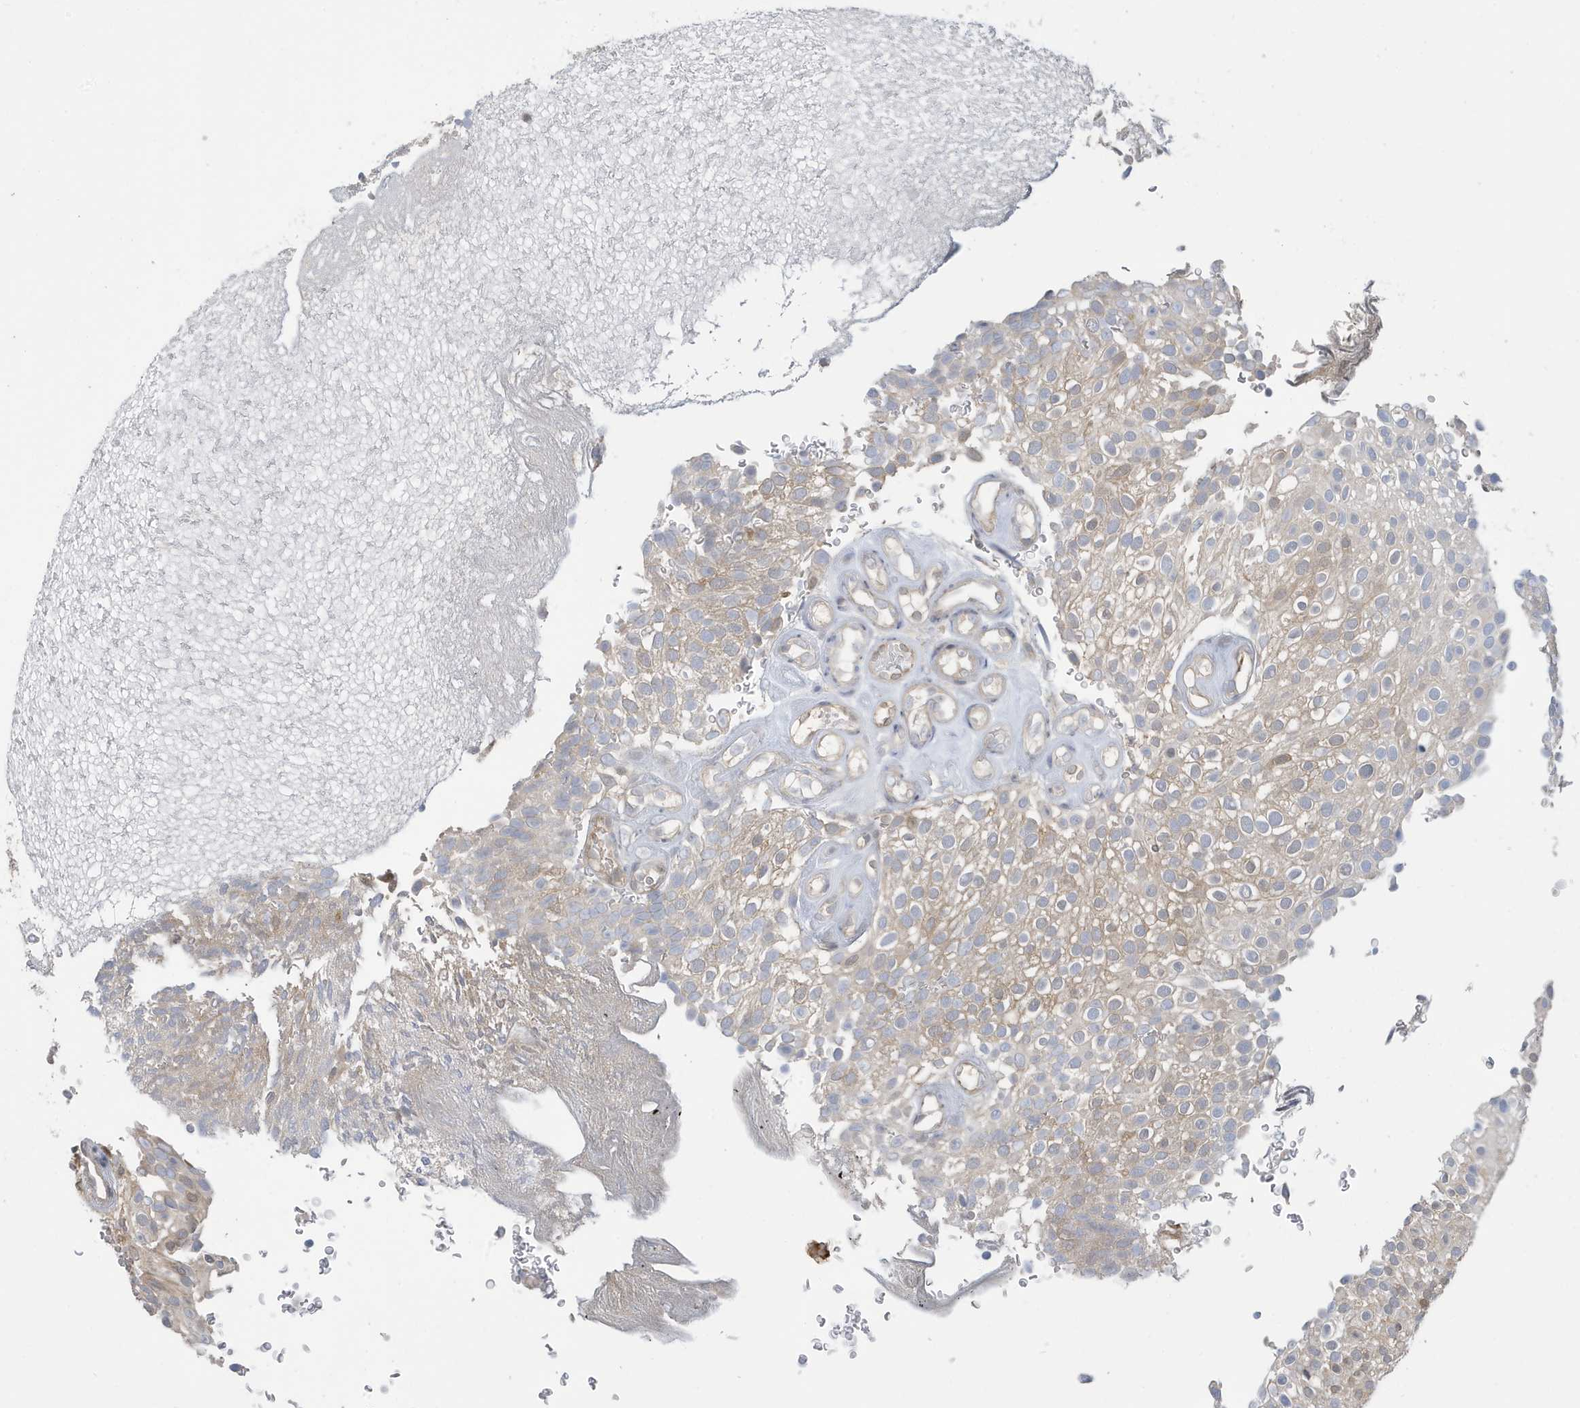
{"staining": {"intensity": "weak", "quantity": "<25%", "location": "cytoplasmic/membranous,nuclear"}, "tissue": "urothelial cancer", "cell_type": "Tumor cells", "image_type": "cancer", "snomed": [{"axis": "morphology", "description": "Urothelial carcinoma, Low grade"}, {"axis": "topography", "description": "Urinary bladder"}], "caption": "An immunohistochemistry (IHC) image of low-grade urothelial carcinoma is shown. There is no staining in tumor cells of low-grade urothelial carcinoma.", "gene": "NCOA7", "patient": {"sex": "male", "age": 78}}